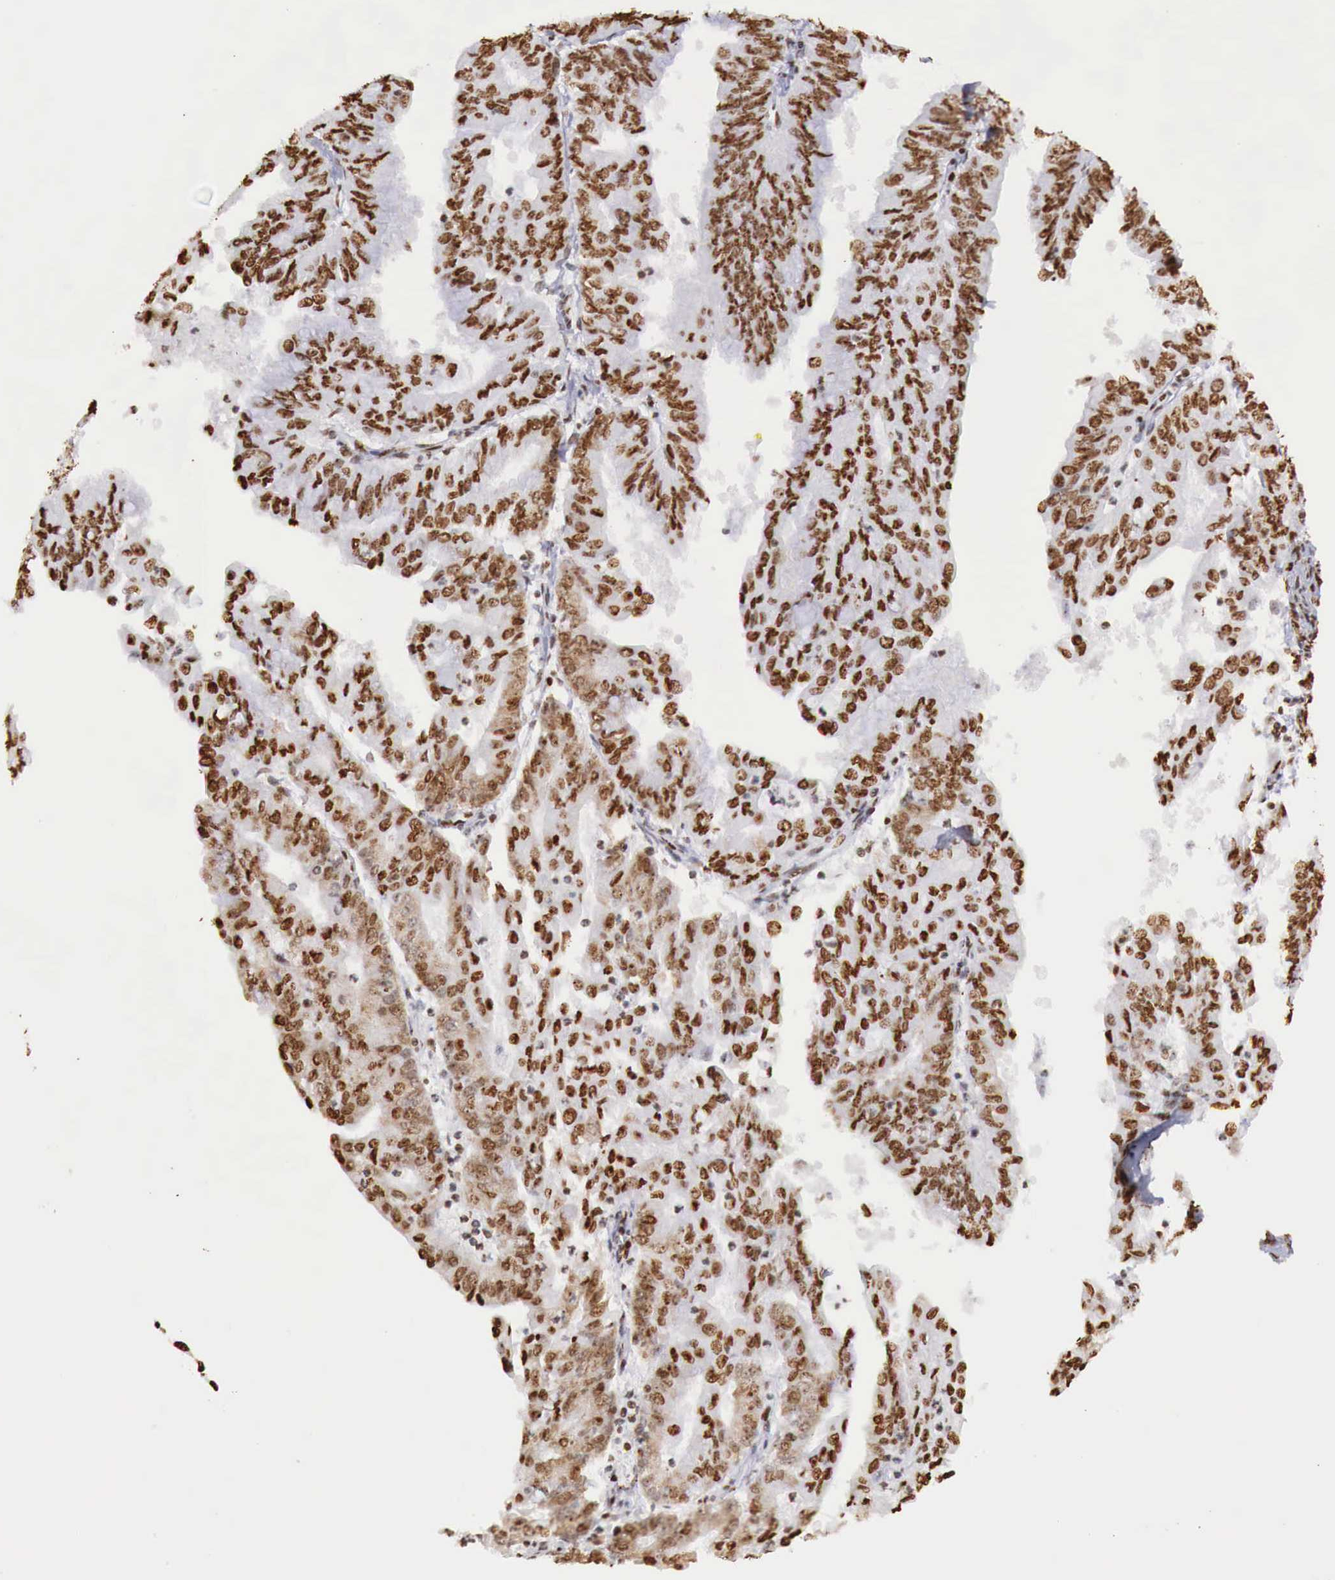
{"staining": {"intensity": "strong", "quantity": ">75%", "location": "nuclear"}, "tissue": "endometrial cancer", "cell_type": "Tumor cells", "image_type": "cancer", "snomed": [{"axis": "morphology", "description": "Adenocarcinoma, NOS"}, {"axis": "topography", "description": "Endometrium"}], "caption": "Immunohistochemistry (DAB) staining of endometrial cancer reveals strong nuclear protein positivity in about >75% of tumor cells.", "gene": "DKC1", "patient": {"sex": "female", "age": 79}}